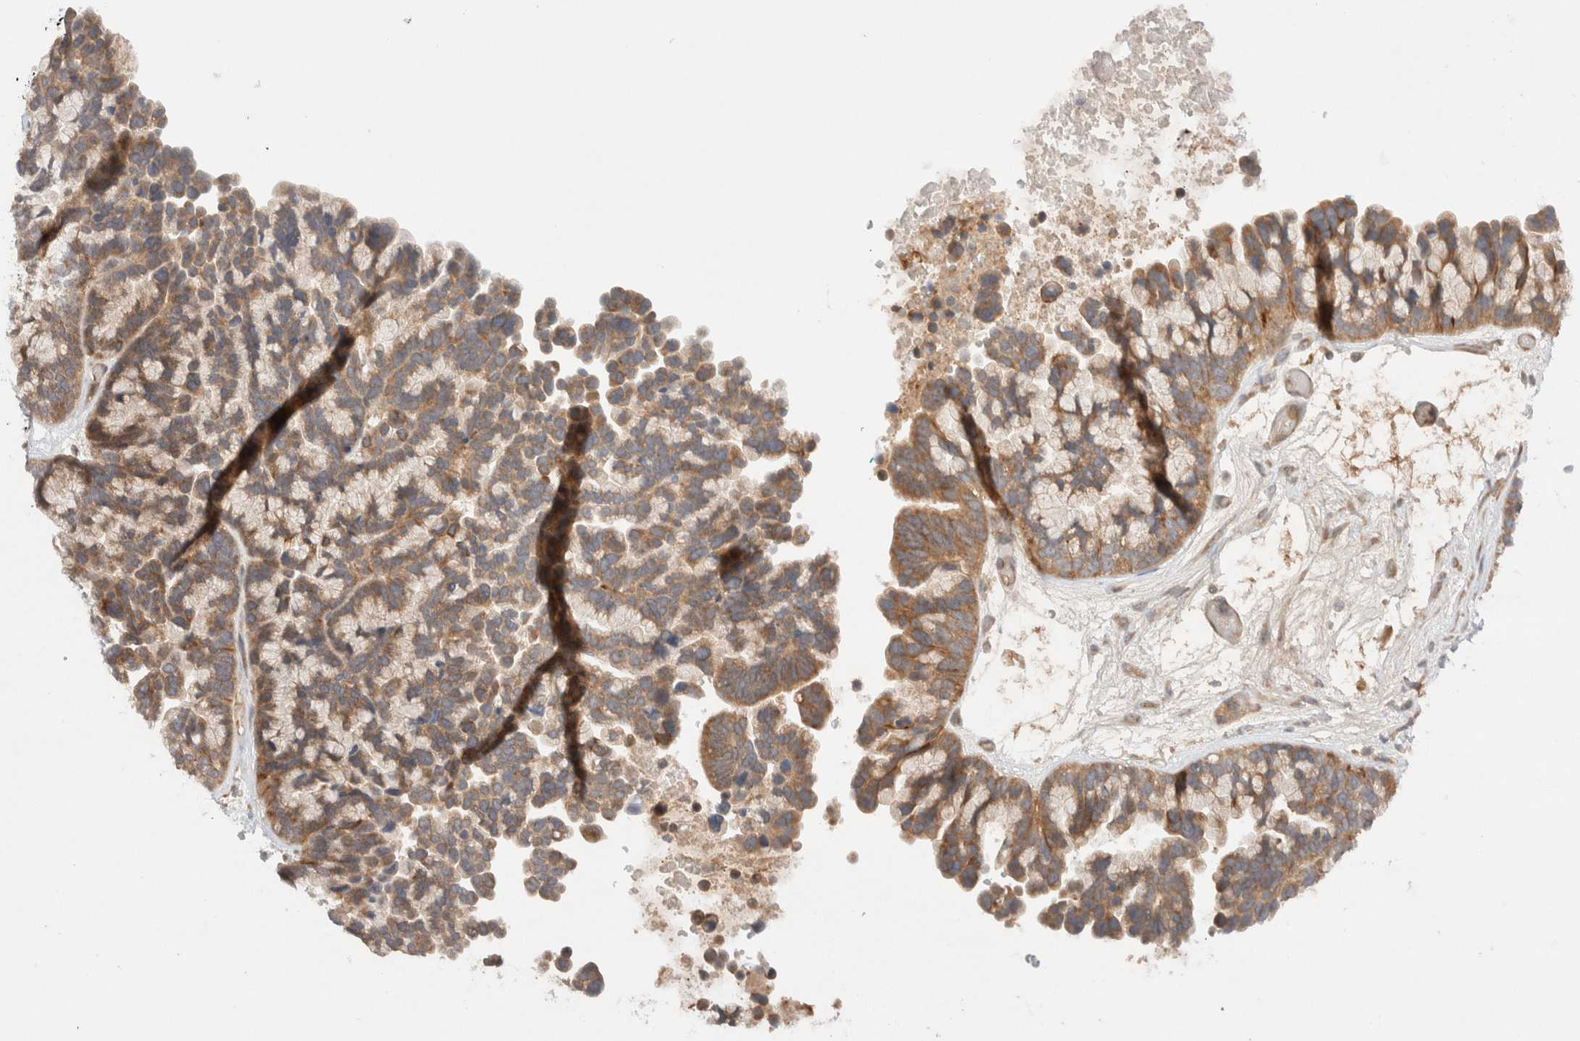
{"staining": {"intensity": "moderate", "quantity": ">75%", "location": "cytoplasmic/membranous"}, "tissue": "ovarian cancer", "cell_type": "Tumor cells", "image_type": "cancer", "snomed": [{"axis": "morphology", "description": "Cystadenocarcinoma, serous, NOS"}, {"axis": "topography", "description": "Ovary"}], "caption": "Serous cystadenocarcinoma (ovarian) stained with DAB (3,3'-diaminobenzidine) IHC exhibits medium levels of moderate cytoplasmic/membranous expression in about >75% of tumor cells.", "gene": "KLHL20", "patient": {"sex": "female", "age": 56}}